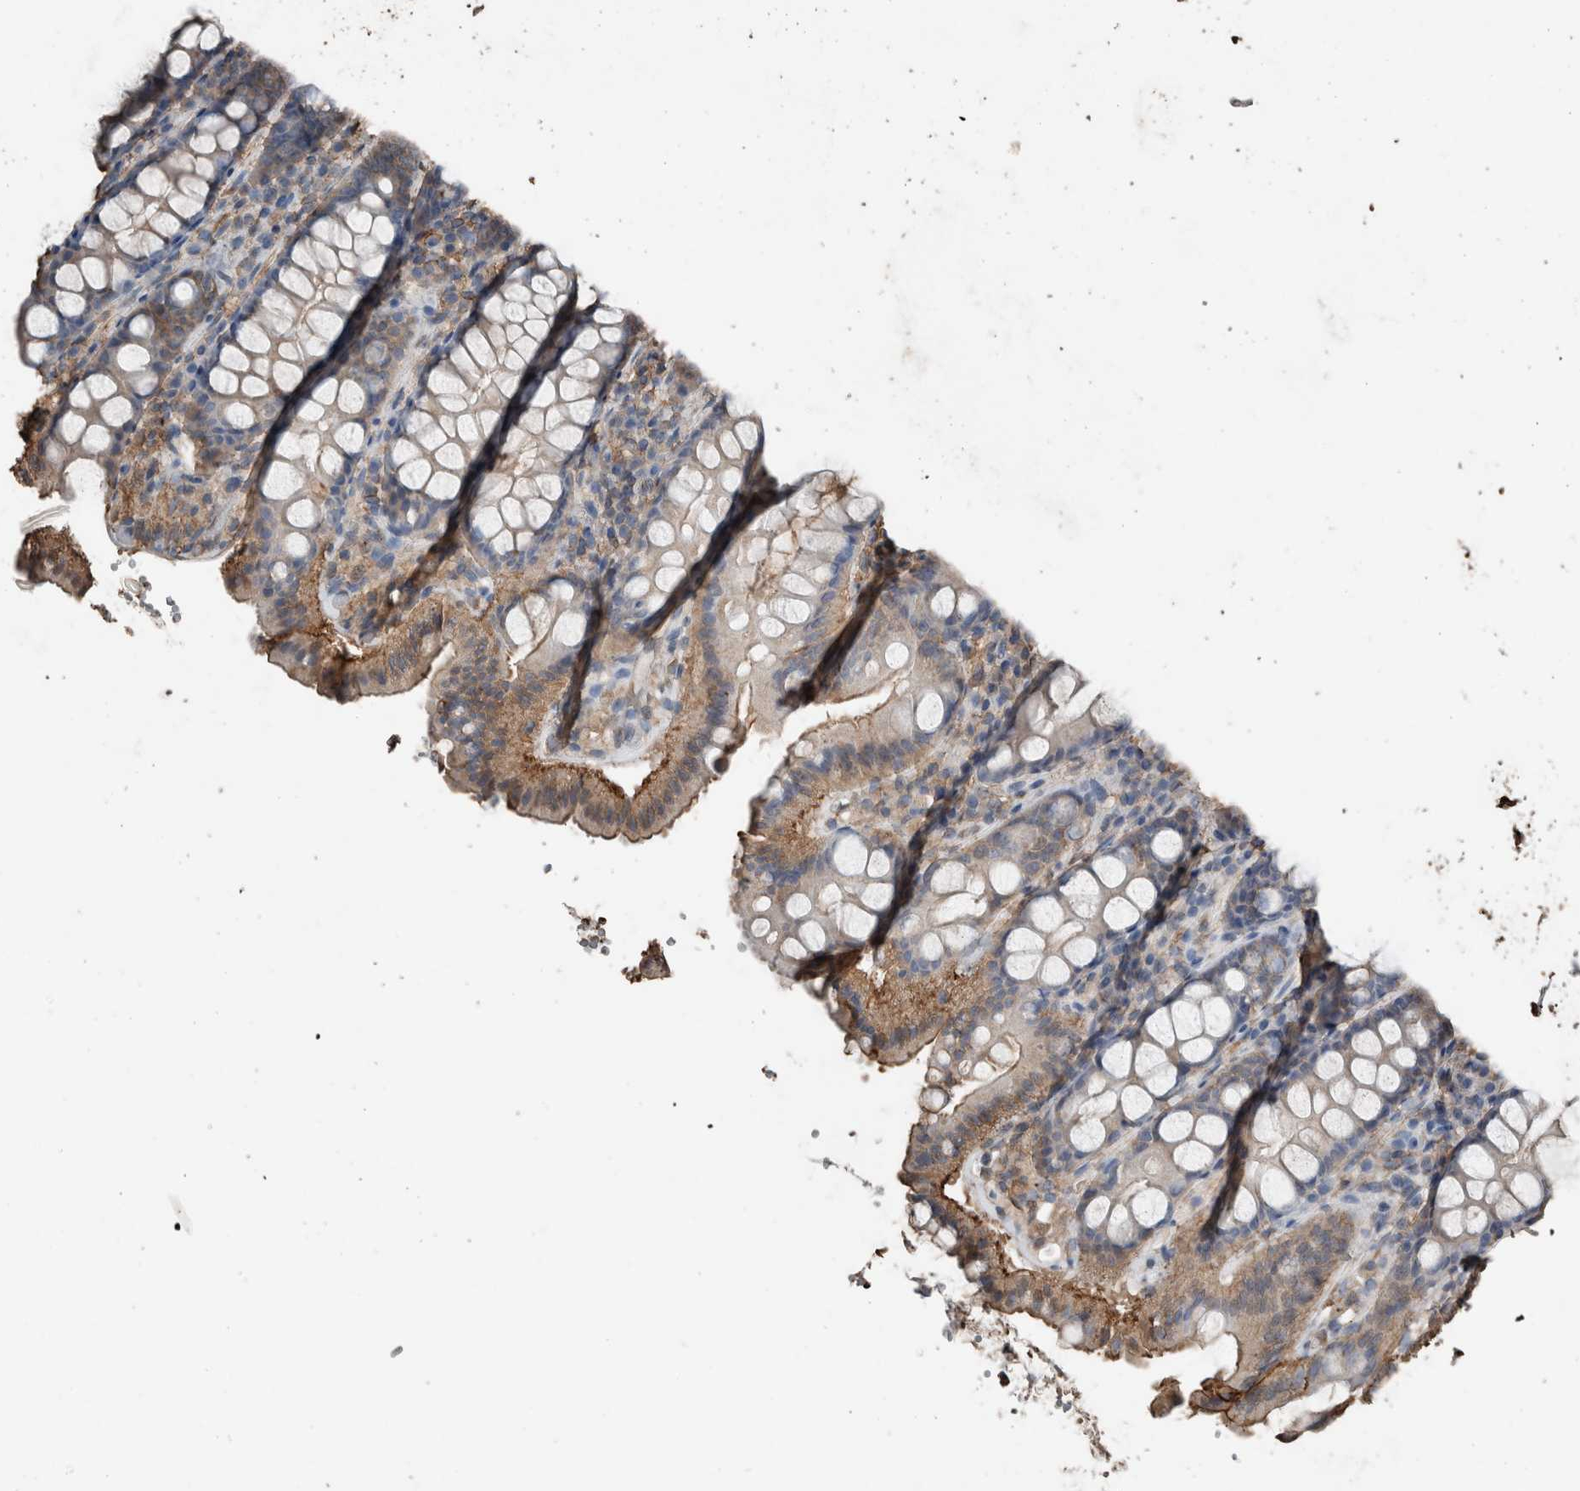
{"staining": {"intensity": "strong", "quantity": ">75%", "location": "cytoplasmic/membranous"}, "tissue": "colon", "cell_type": "Endothelial cells", "image_type": "normal", "snomed": [{"axis": "morphology", "description": "Normal tissue, NOS"}, {"axis": "topography", "description": "Colon"}, {"axis": "topography", "description": "Peripheral nerve tissue"}], "caption": "A photomicrograph showing strong cytoplasmic/membranous staining in approximately >75% of endothelial cells in benign colon, as visualized by brown immunohistochemical staining.", "gene": "S100A10", "patient": {"sex": "female", "age": 61}}